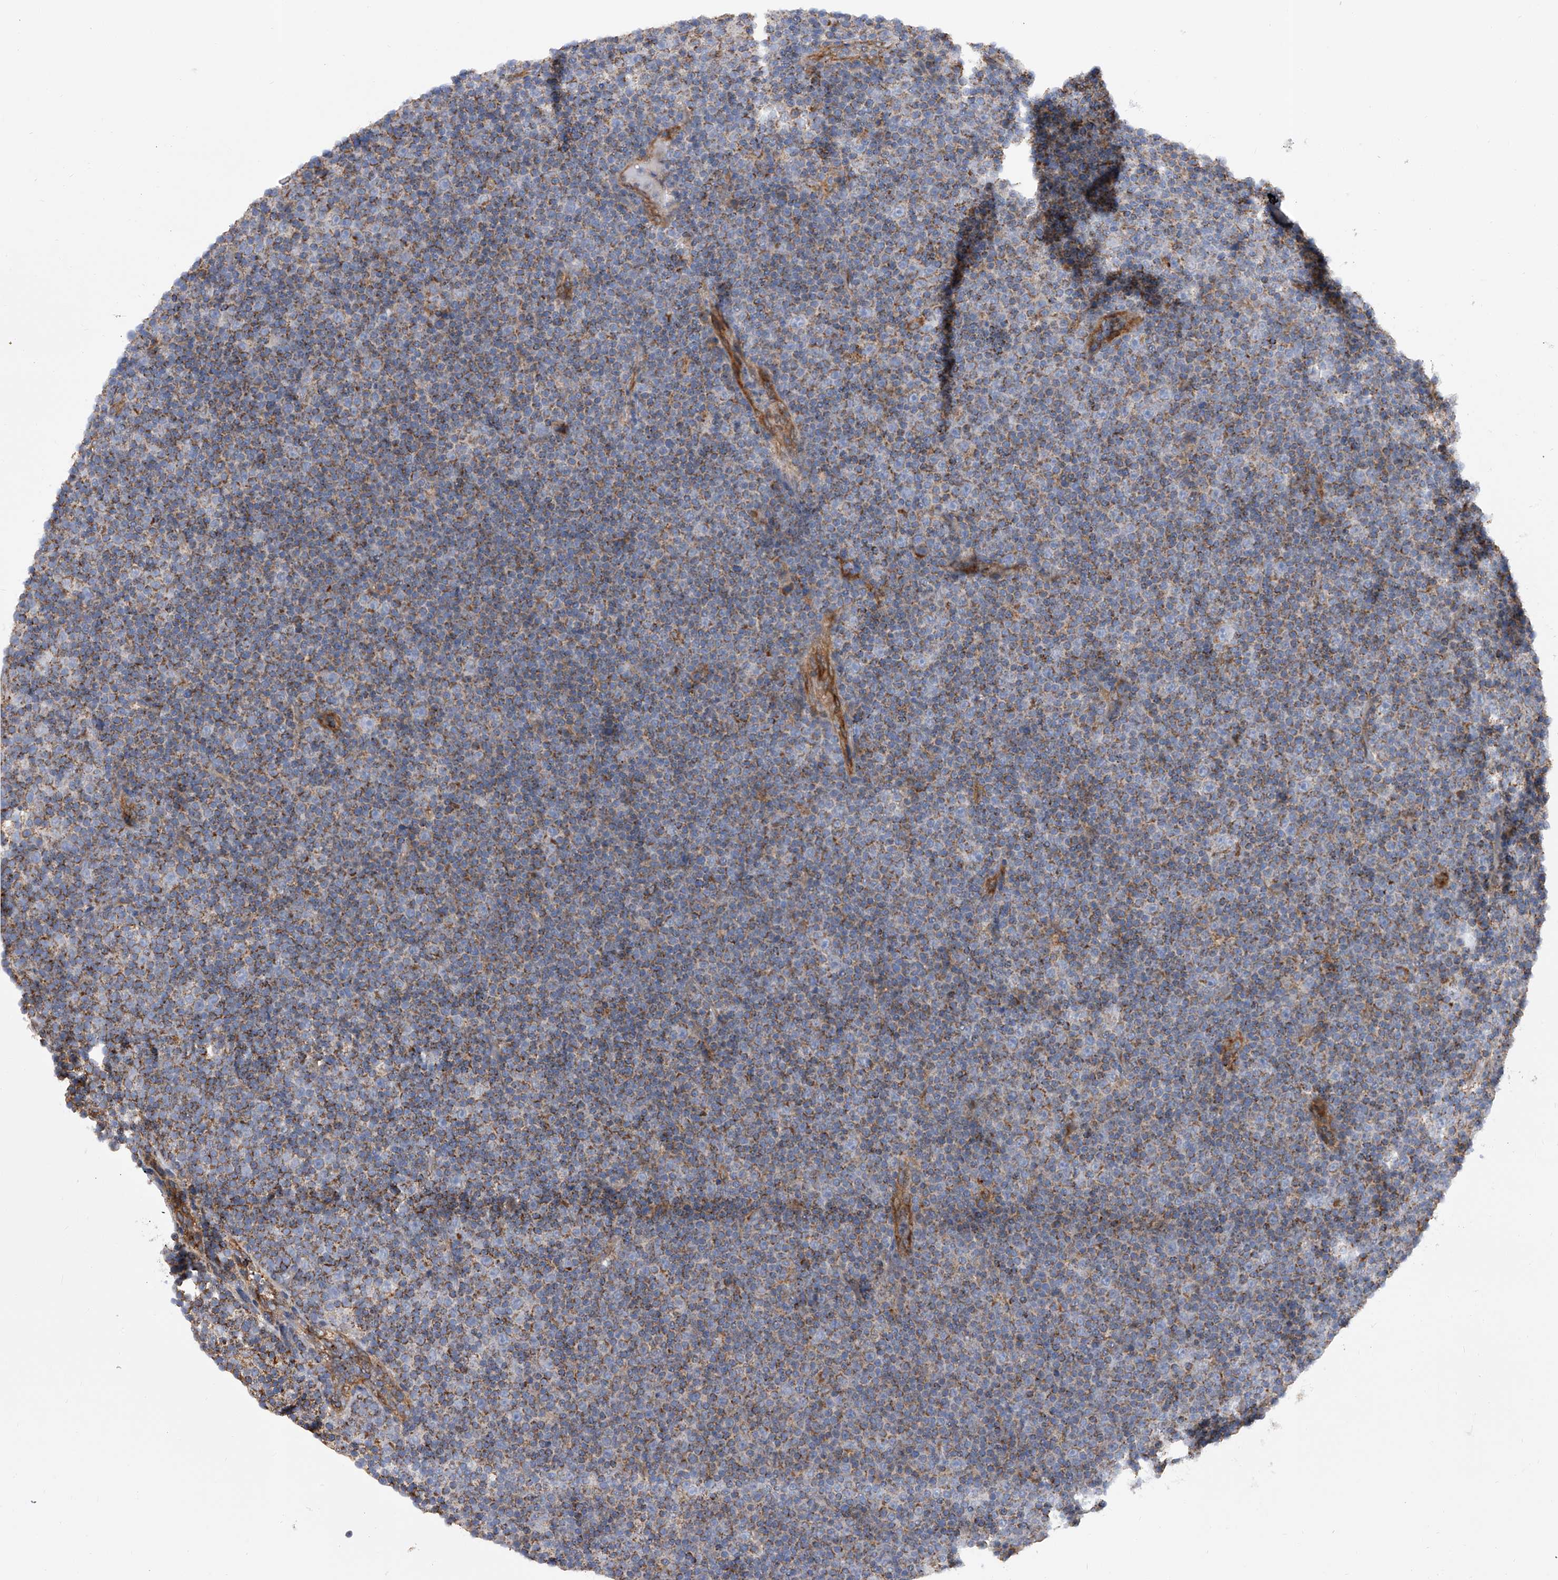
{"staining": {"intensity": "moderate", "quantity": ">75%", "location": "cytoplasmic/membranous"}, "tissue": "lymphoma", "cell_type": "Tumor cells", "image_type": "cancer", "snomed": [{"axis": "morphology", "description": "Malignant lymphoma, non-Hodgkin's type, Low grade"}, {"axis": "topography", "description": "Lymph node"}], "caption": "IHC staining of malignant lymphoma, non-Hodgkin's type (low-grade), which shows medium levels of moderate cytoplasmic/membranous expression in about >75% of tumor cells indicating moderate cytoplasmic/membranous protein expression. The staining was performed using DAB (3,3'-diaminobenzidine) (brown) for protein detection and nuclei were counterstained in hematoxylin (blue).", "gene": "PDSS2", "patient": {"sex": "female", "age": 67}}